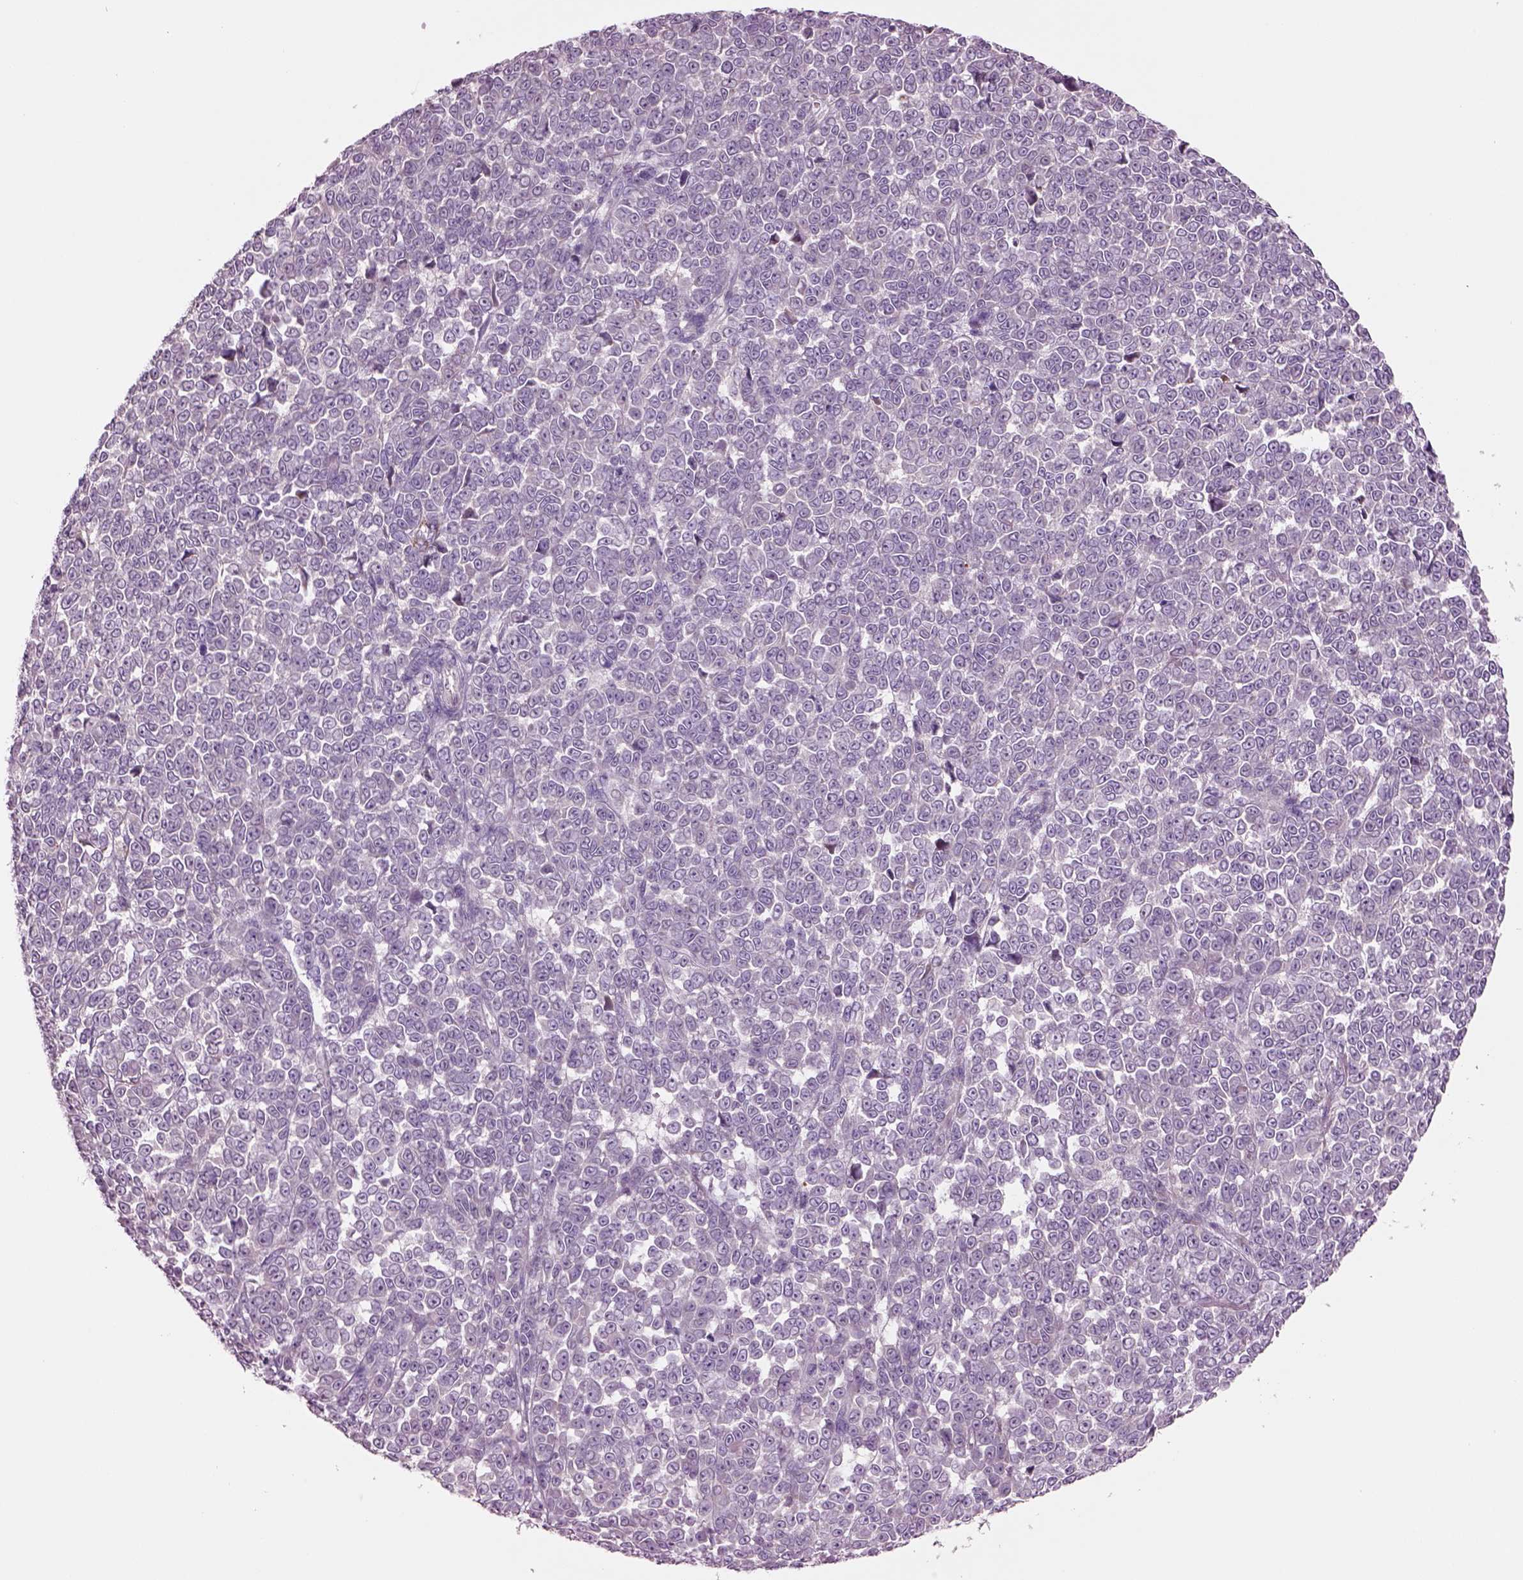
{"staining": {"intensity": "negative", "quantity": "none", "location": "none"}, "tissue": "melanoma", "cell_type": "Tumor cells", "image_type": "cancer", "snomed": [{"axis": "morphology", "description": "Malignant melanoma, NOS"}, {"axis": "topography", "description": "Skin"}], "caption": "Immunohistochemistry (IHC) photomicrograph of melanoma stained for a protein (brown), which shows no expression in tumor cells.", "gene": "PLPP7", "patient": {"sex": "female", "age": 95}}